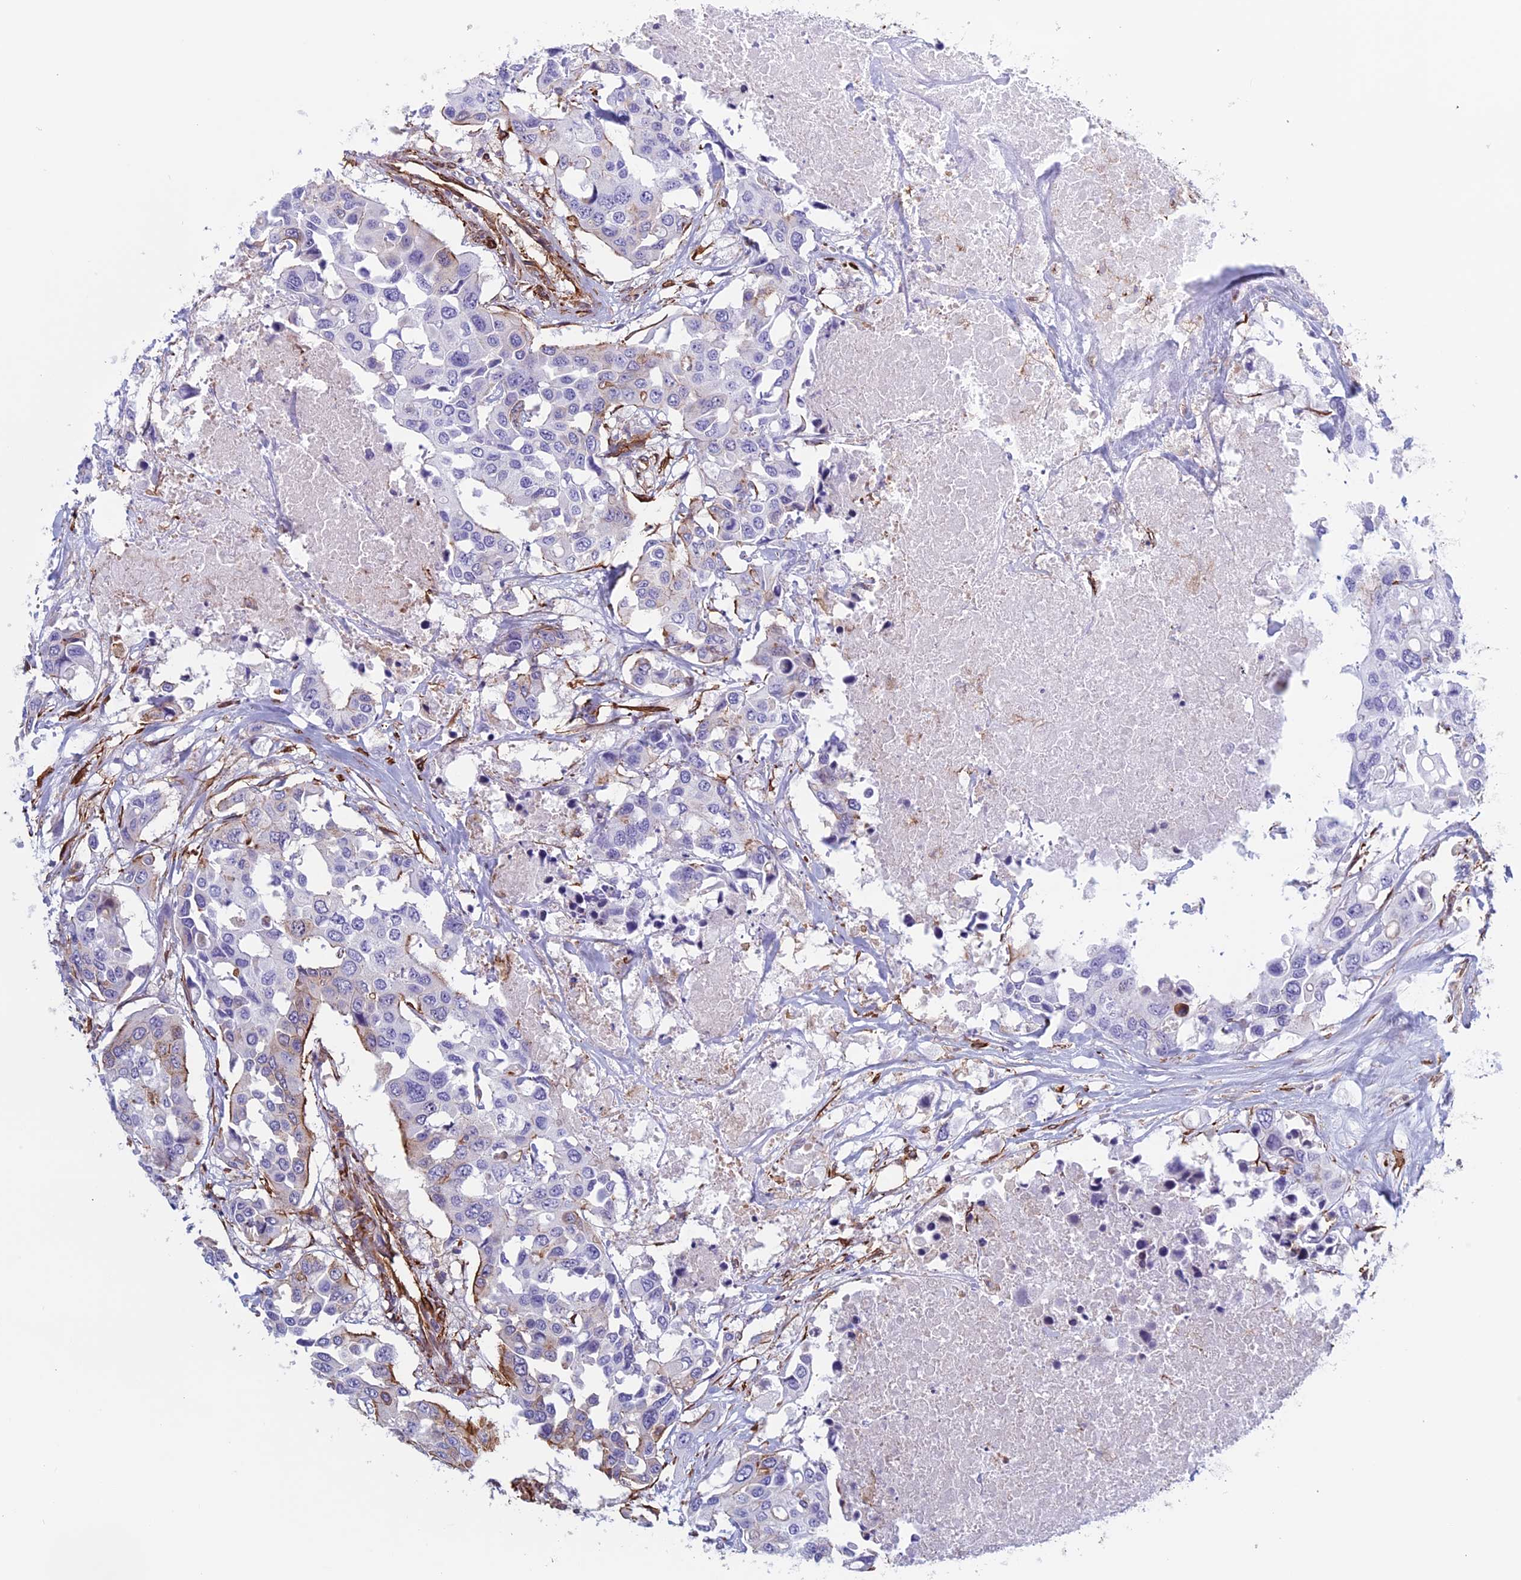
{"staining": {"intensity": "moderate", "quantity": "<25%", "location": "cytoplasmic/membranous"}, "tissue": "colorectal cancer", "cell_type": "Tumor cells", "image_type": "cancer", "snomed": [{"axis": "morphology", "description": "Adenocarcinoma, NOS"}, {"axis": "topography", "description": "Colon"}], "caption": "This histopathology image shows immunohistochemistry (IHC) staining of human colorectal cancer, with low moderate cytoplasmic/membranous positivity in approximately <25% of tumor cells.", "gene": "ANGPTL2", "patient": {"sex": "male", "age": 77}}